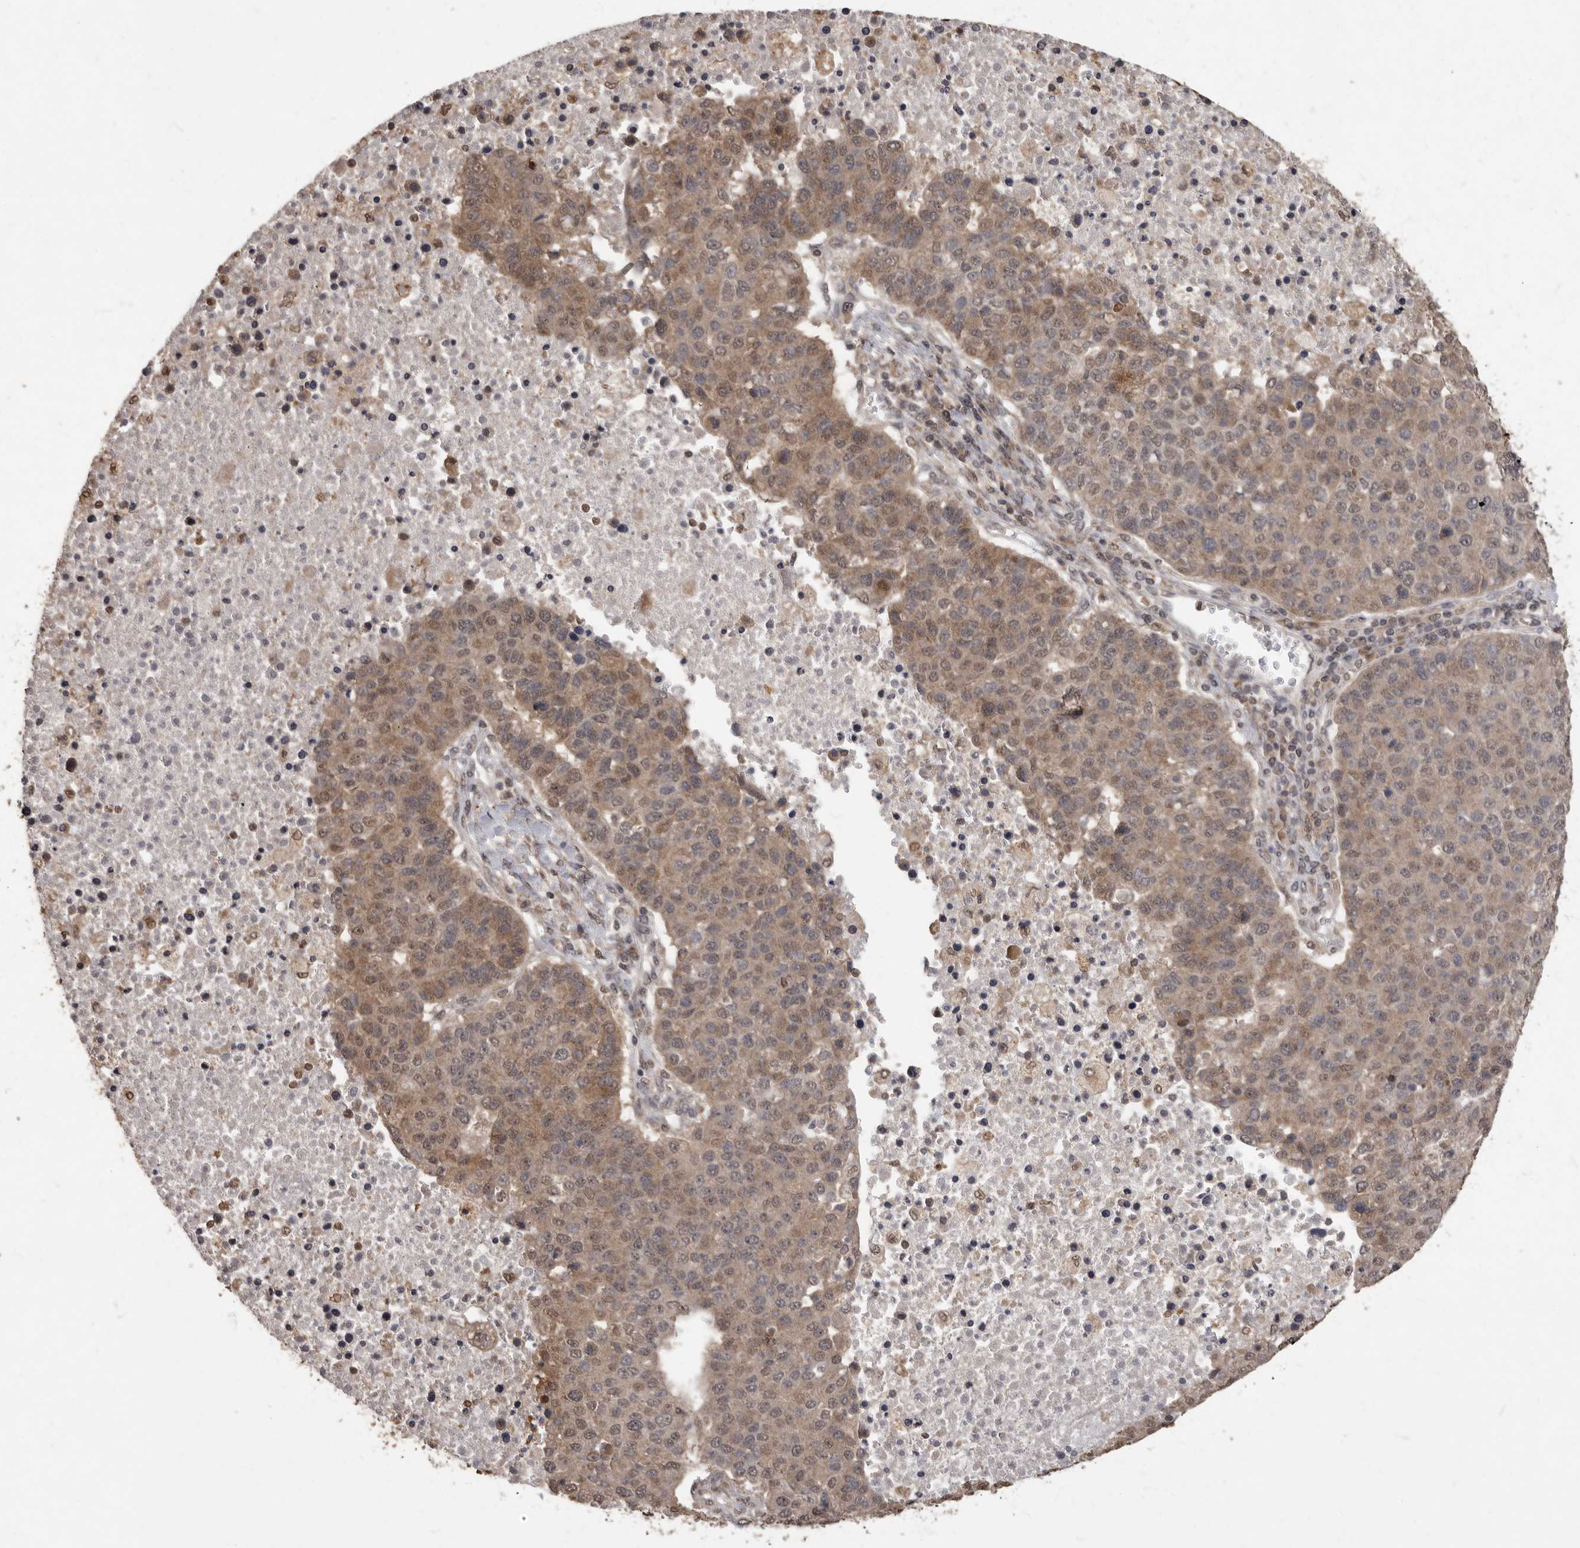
{"staining": {"intensity": "moderate", "quantity": ">75%", "location": "cytoplasmic/membranous"}, "tissue": "pancreatic cancer", "cell_type": "Tumor cells", "image_type": "cancer", "snomed": [{"axis": "morphology", "description": "Adenocarcinoma, NOS"}, {"axis": "topography", "description": "Pancreas"}], "caption": "There is medium levels of moderate cytoplasmic/membranous expression in tumor cells of adenocarcinoma (pancreatic), as demonstrated by immunohistochemical staining (brown color).", "gene": "MAFG", "patient": {"sex": "female", "age": 61}}